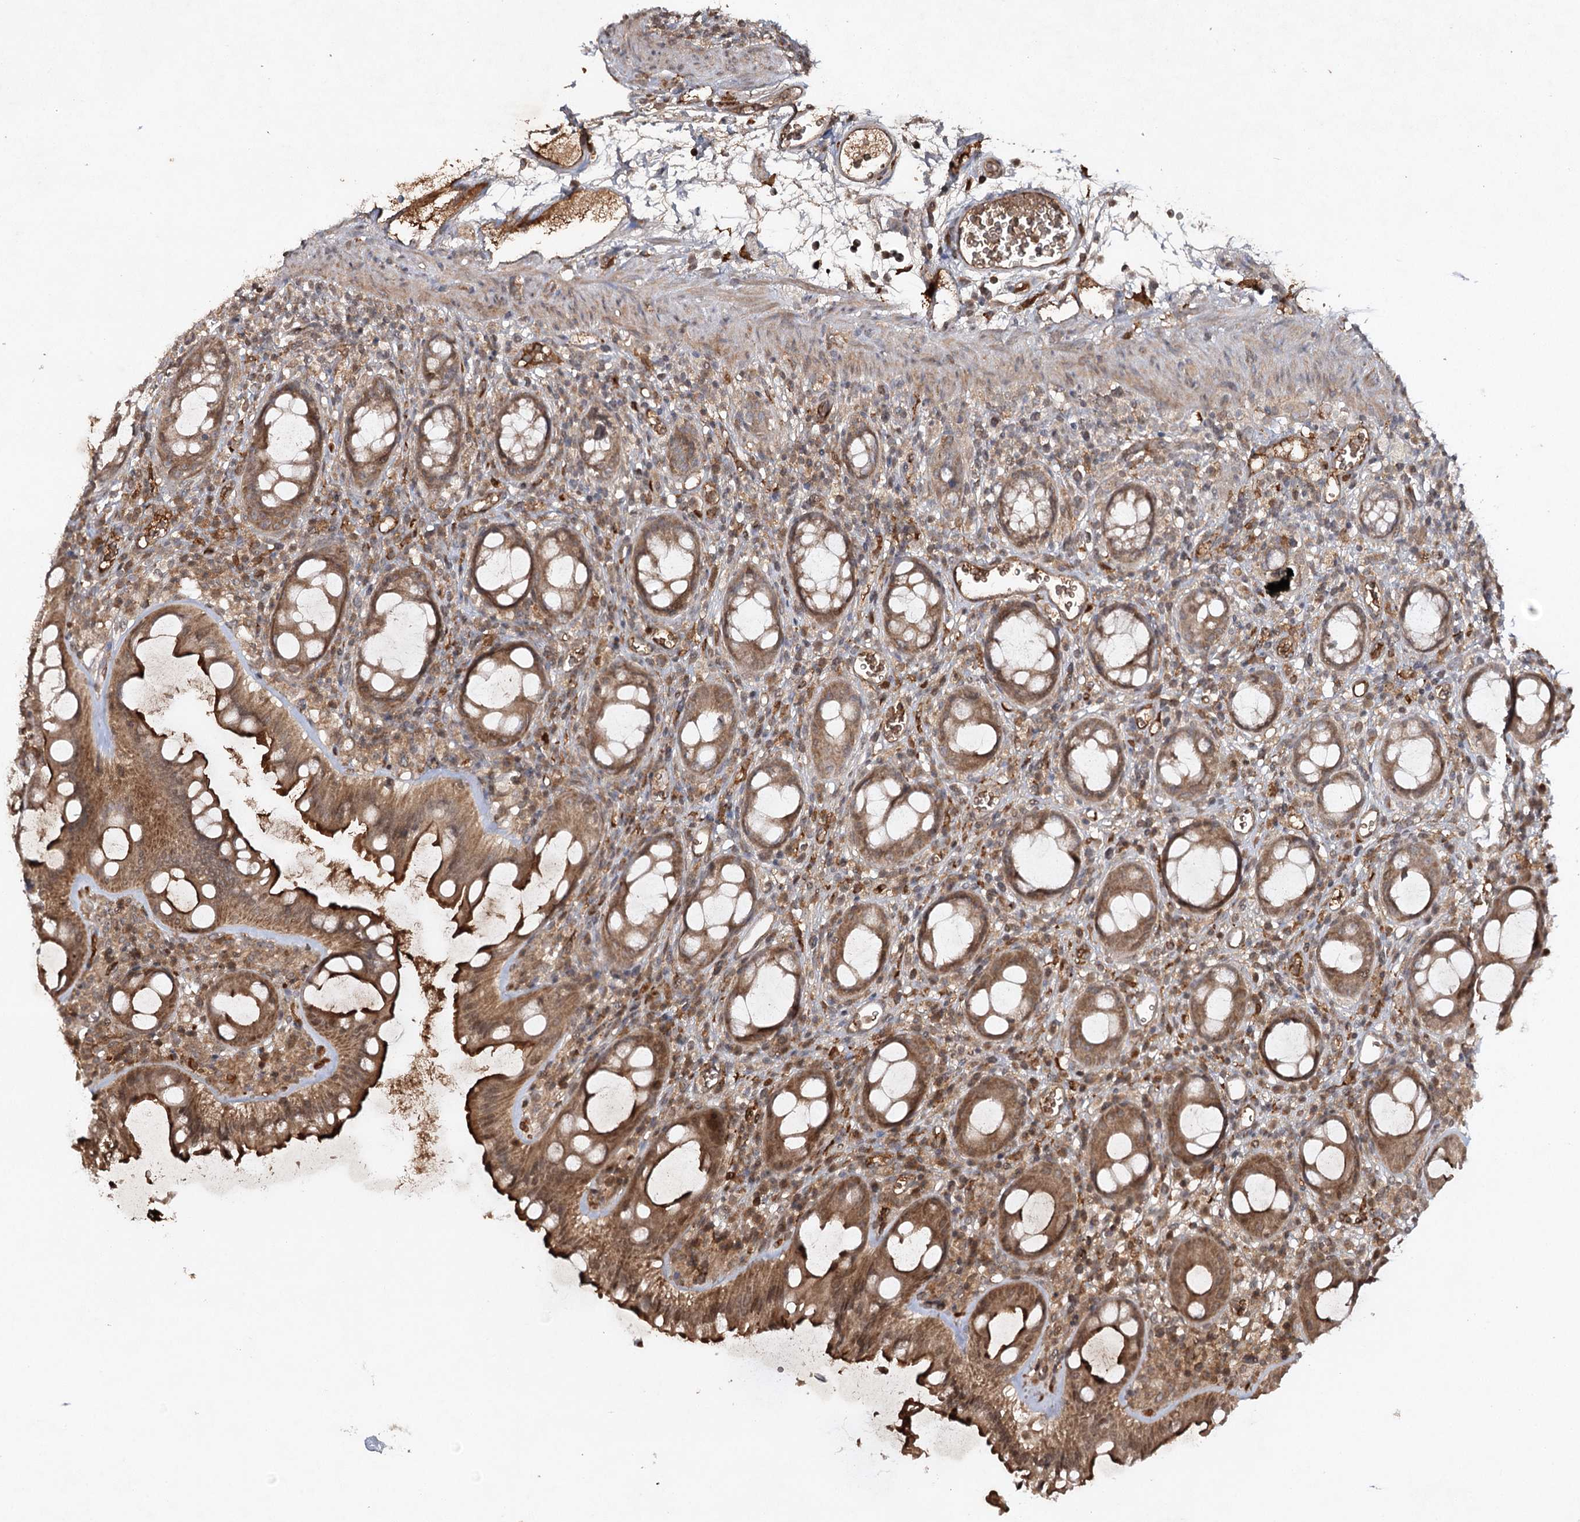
{"staining": {"intensity": "moderate", "quantity": ">75%", "location": "cytoplasmic/membranous"}, "tissue": "rectum", "cell_type": "Glandular cells", "image_type": "normal", "snomed": [{"axis": "morphology", "description": "Normal tissue, NOS"}, {"axis": "topography", "description": "Rectum"}], "caption": "Immunohistochemistry (DAB (3,3'-diaminobenzidine)) staining of normal rectum exhibits moderate cytoplasmic/membranous protein positivity in about >75% of glandular cells. Immunohistochemistry stains the protein of interest in brown and the nuclei are stained blue.", "gene": "CYP2B6", "patient": {"sex": "female", "age": 57}}